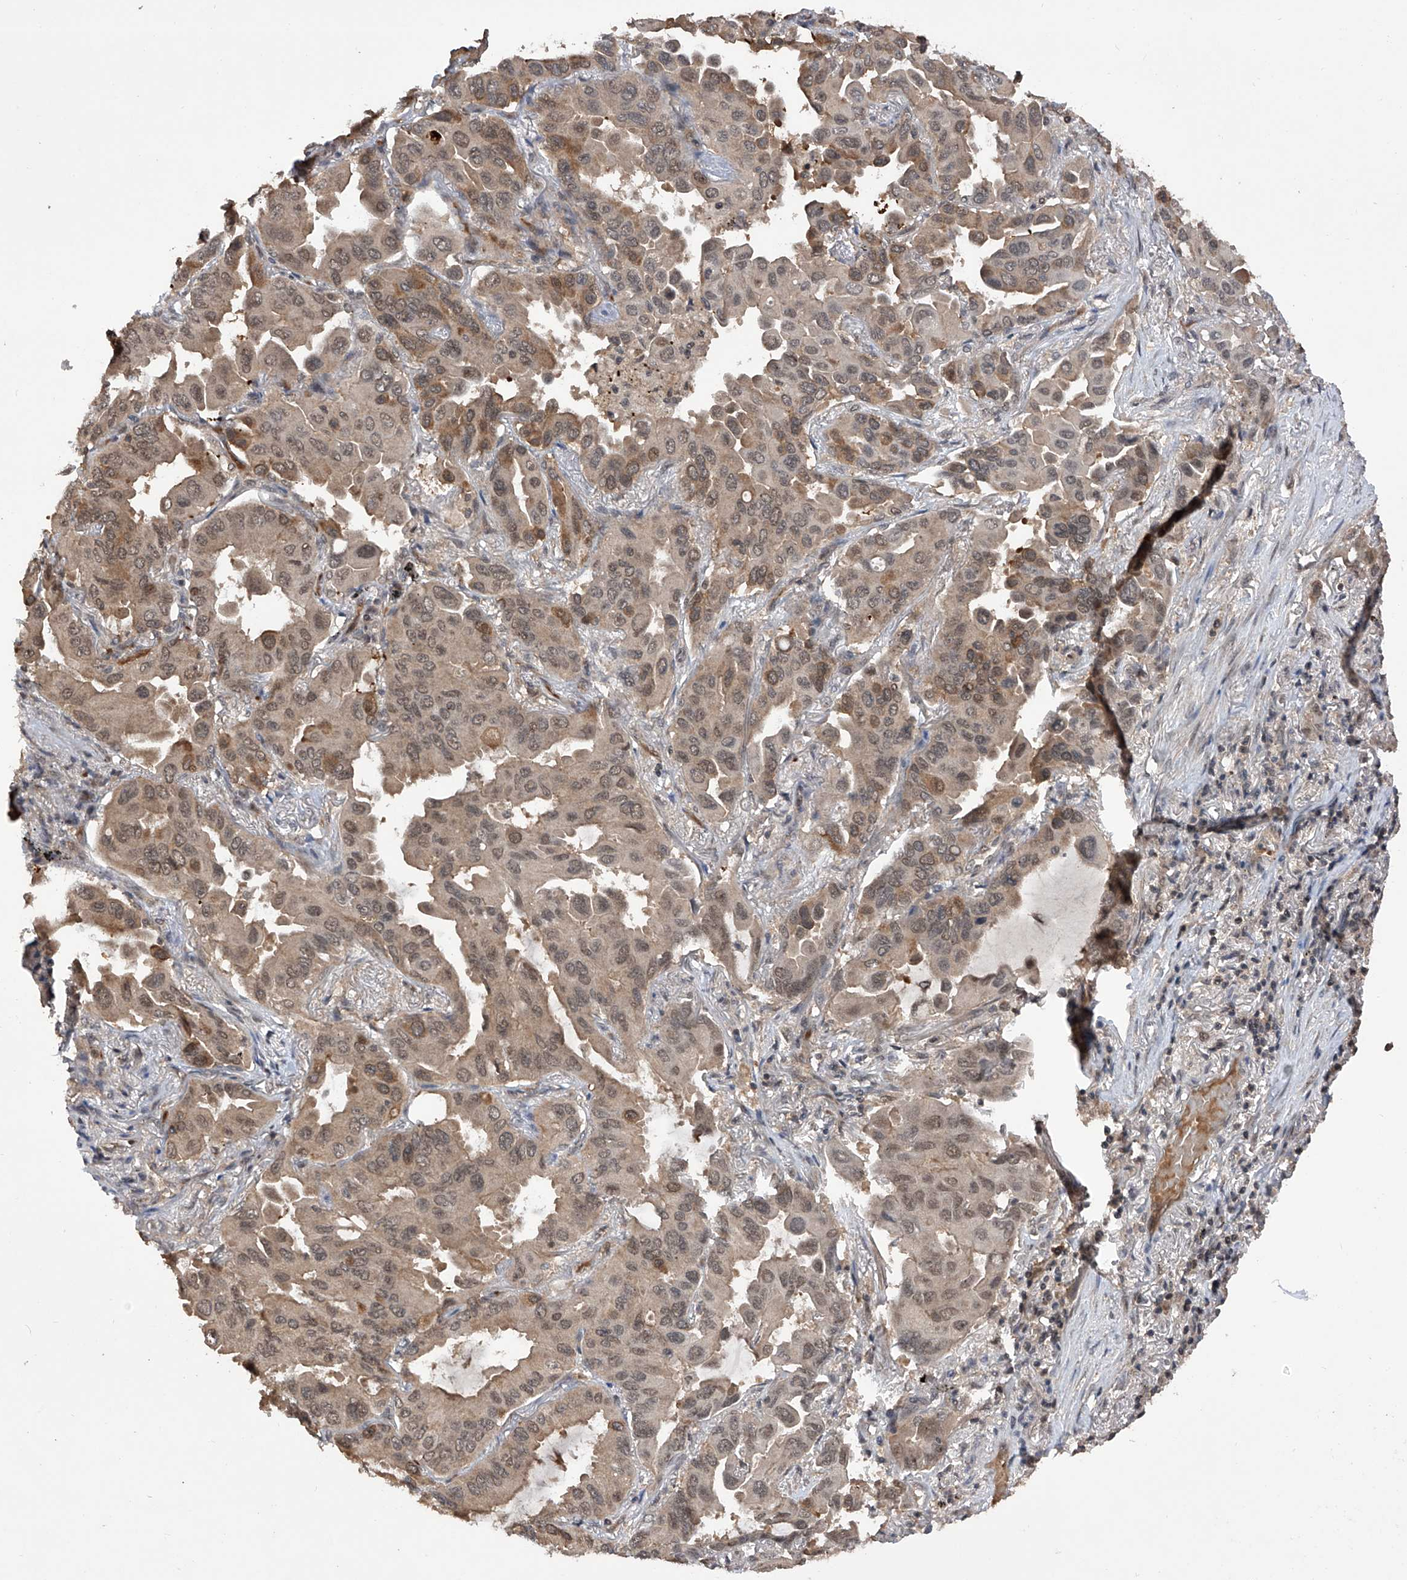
{"staining": {"intensity": "weak", "quantity": ">75%", "location": "cytoplasmic/membranous,nuclear"}, "tissue": "lung cancer", "cell_type": "Tumor cells", "image_type": "cancer", "snomed": [{"axis": "morphology", "description": "Adenocarcinoma, NOS"}, {"axis": "topography", "description": "Lung"}], "caption": "High-magnification brightfield microscopy of lung adenocarcinoma stained with DAB (brown) and counterstained with hematoxylin (blue). tumor cells exhibit weak cytoplasmic/membranous and nuclear staining is appreciated in about>75% of cells. (DAB (3,3'-diaminobenzidine) = brown stain, brightfield microscopy at high magnification).", "gene": "LYSMD4", "patient": {"sex": "male", "age": 64}}